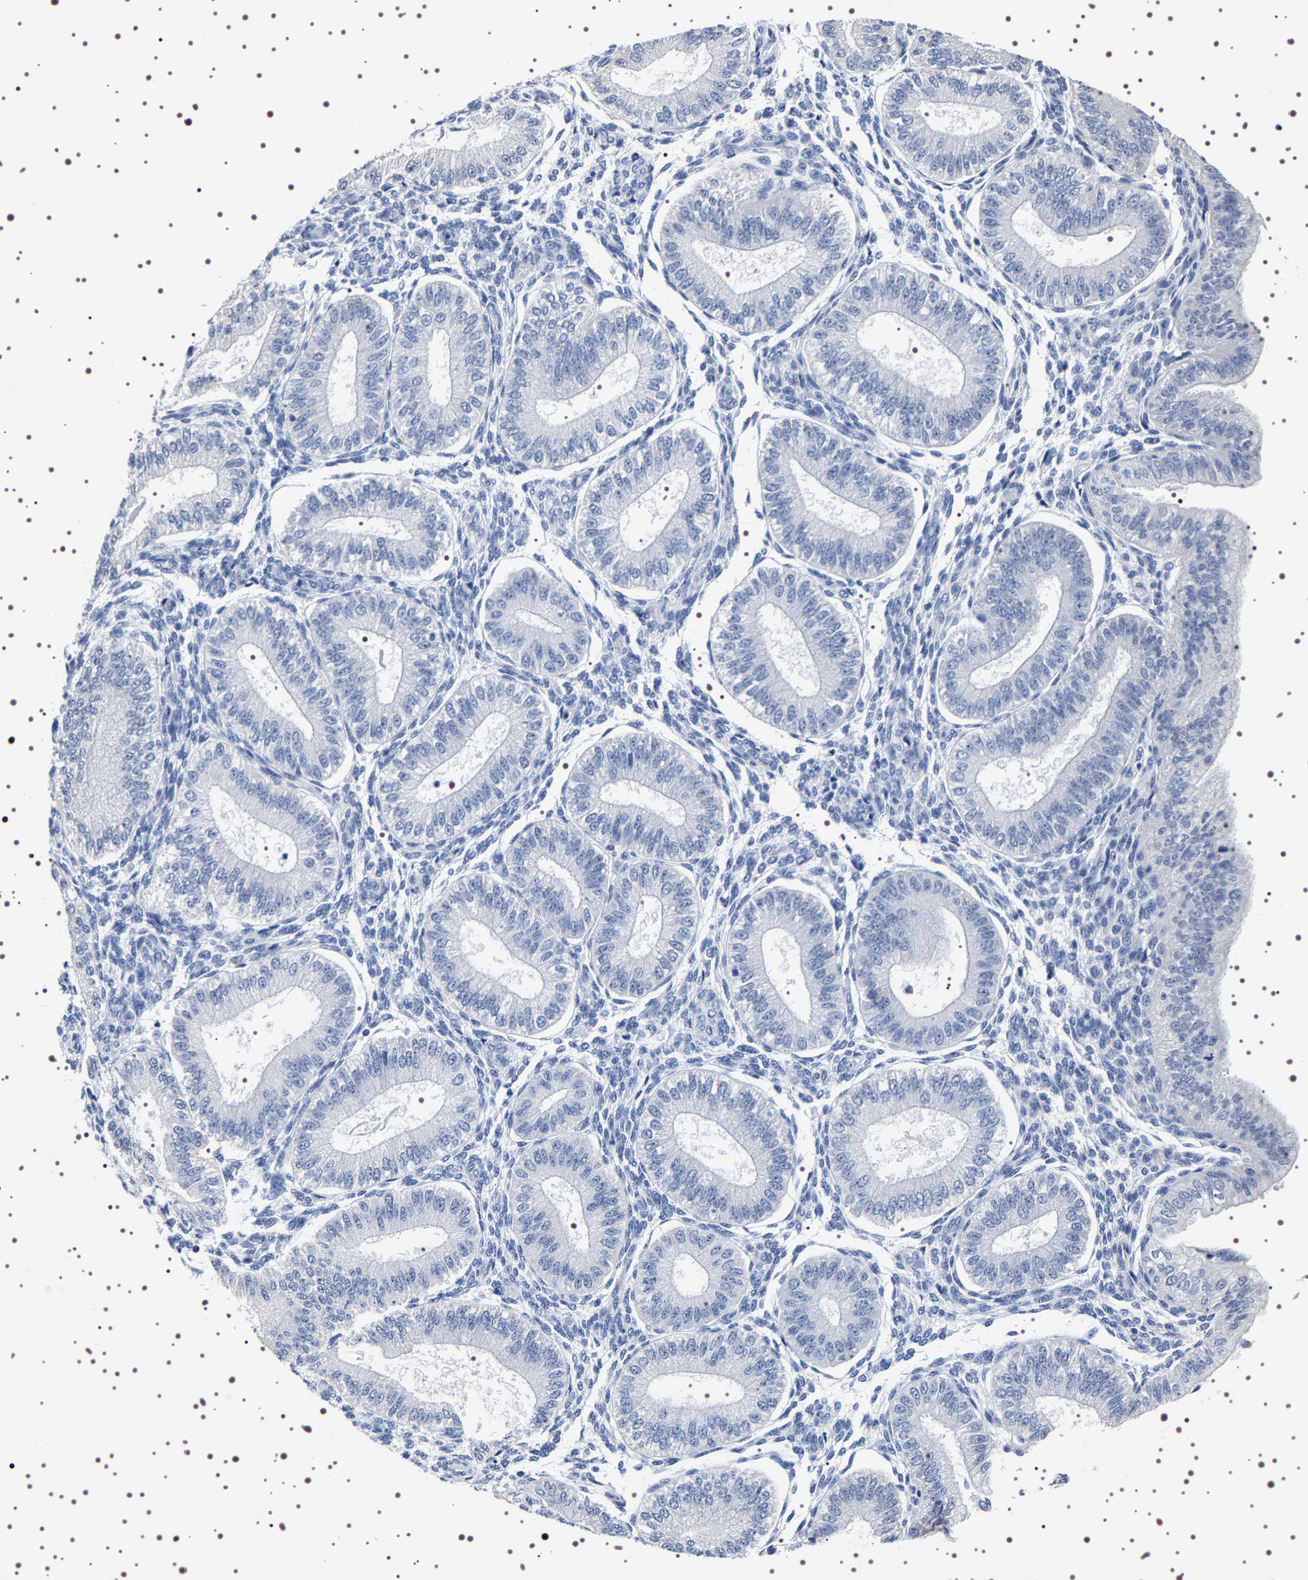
{"staining": {"intensity": "negative", "quantity": "none", "location": "none"}, "tissue": "endometrium", "cell_type": "Cells in endometrial stroma", "image_type": "normal", "snomed": [{"axis": "morphology", "description": "Normal tissue, NOS"}, {"axis": "topography", "description": "Endometrium"}], "caption": "This is an IHC photomicrograph of unremarkable human endometrium. There is no expression in cells in endometrial stroma.", "gene": "UBQLN3", "patient": {"sex": "female", "age": 39}}